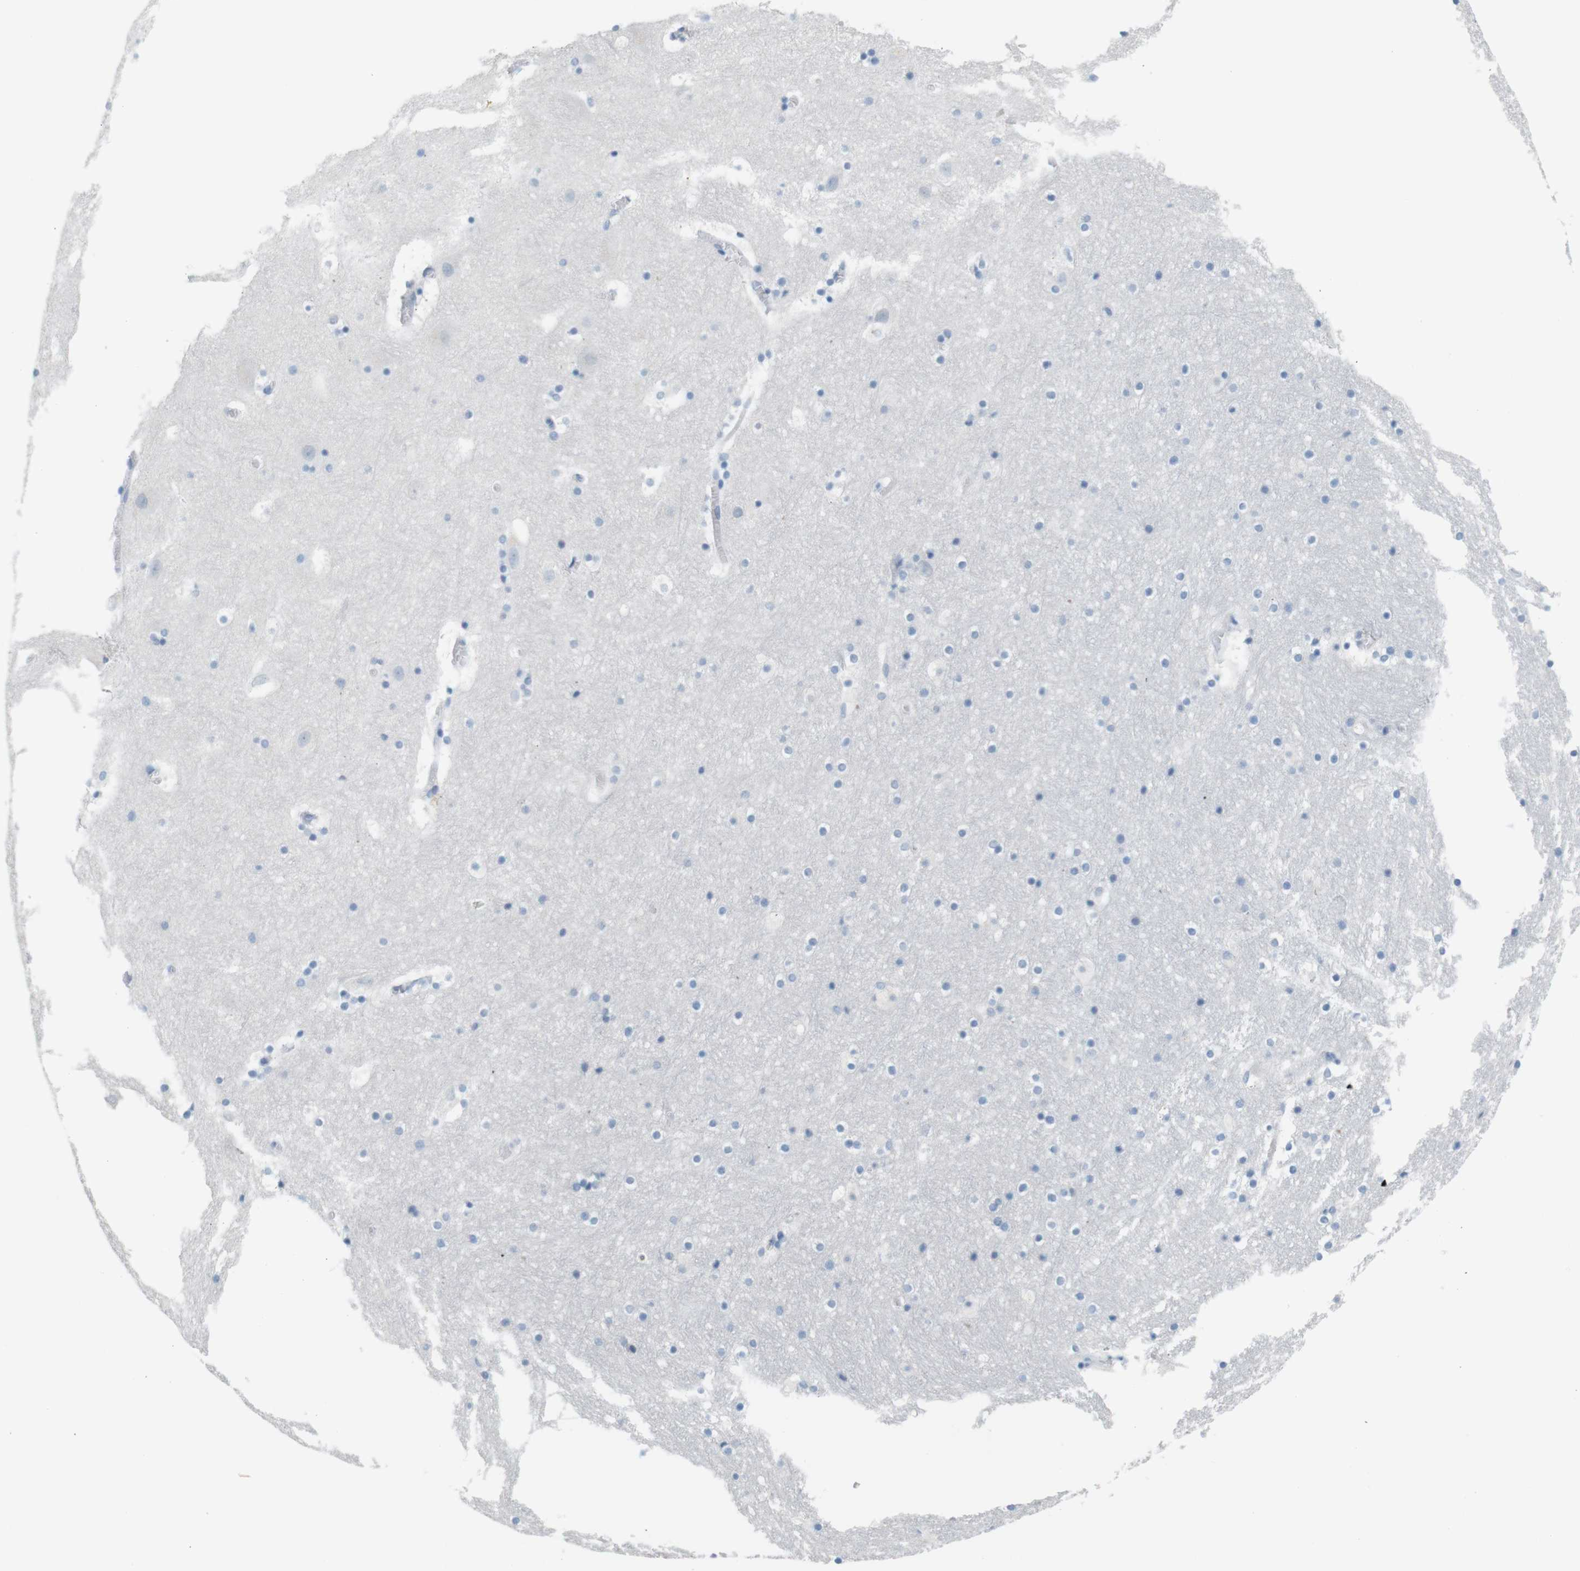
{"staining": {"intensity": "negative", "quantity": "none", "location": "none"}, "tissue": "hippocampus", "cell_type": "Glial cells", "image_type": "normal", "snomed": [{"axis": "morphology", "description": "Normal tissue, NOS"}, {"axis": "topography", "description": "Hippocampus"}], "caption": "This is an IHC image of unremarkable human hippocampus. There is no staining in glial cells.", "gene": "HRH2", "patient": {"sex": "male", "age": 45}}